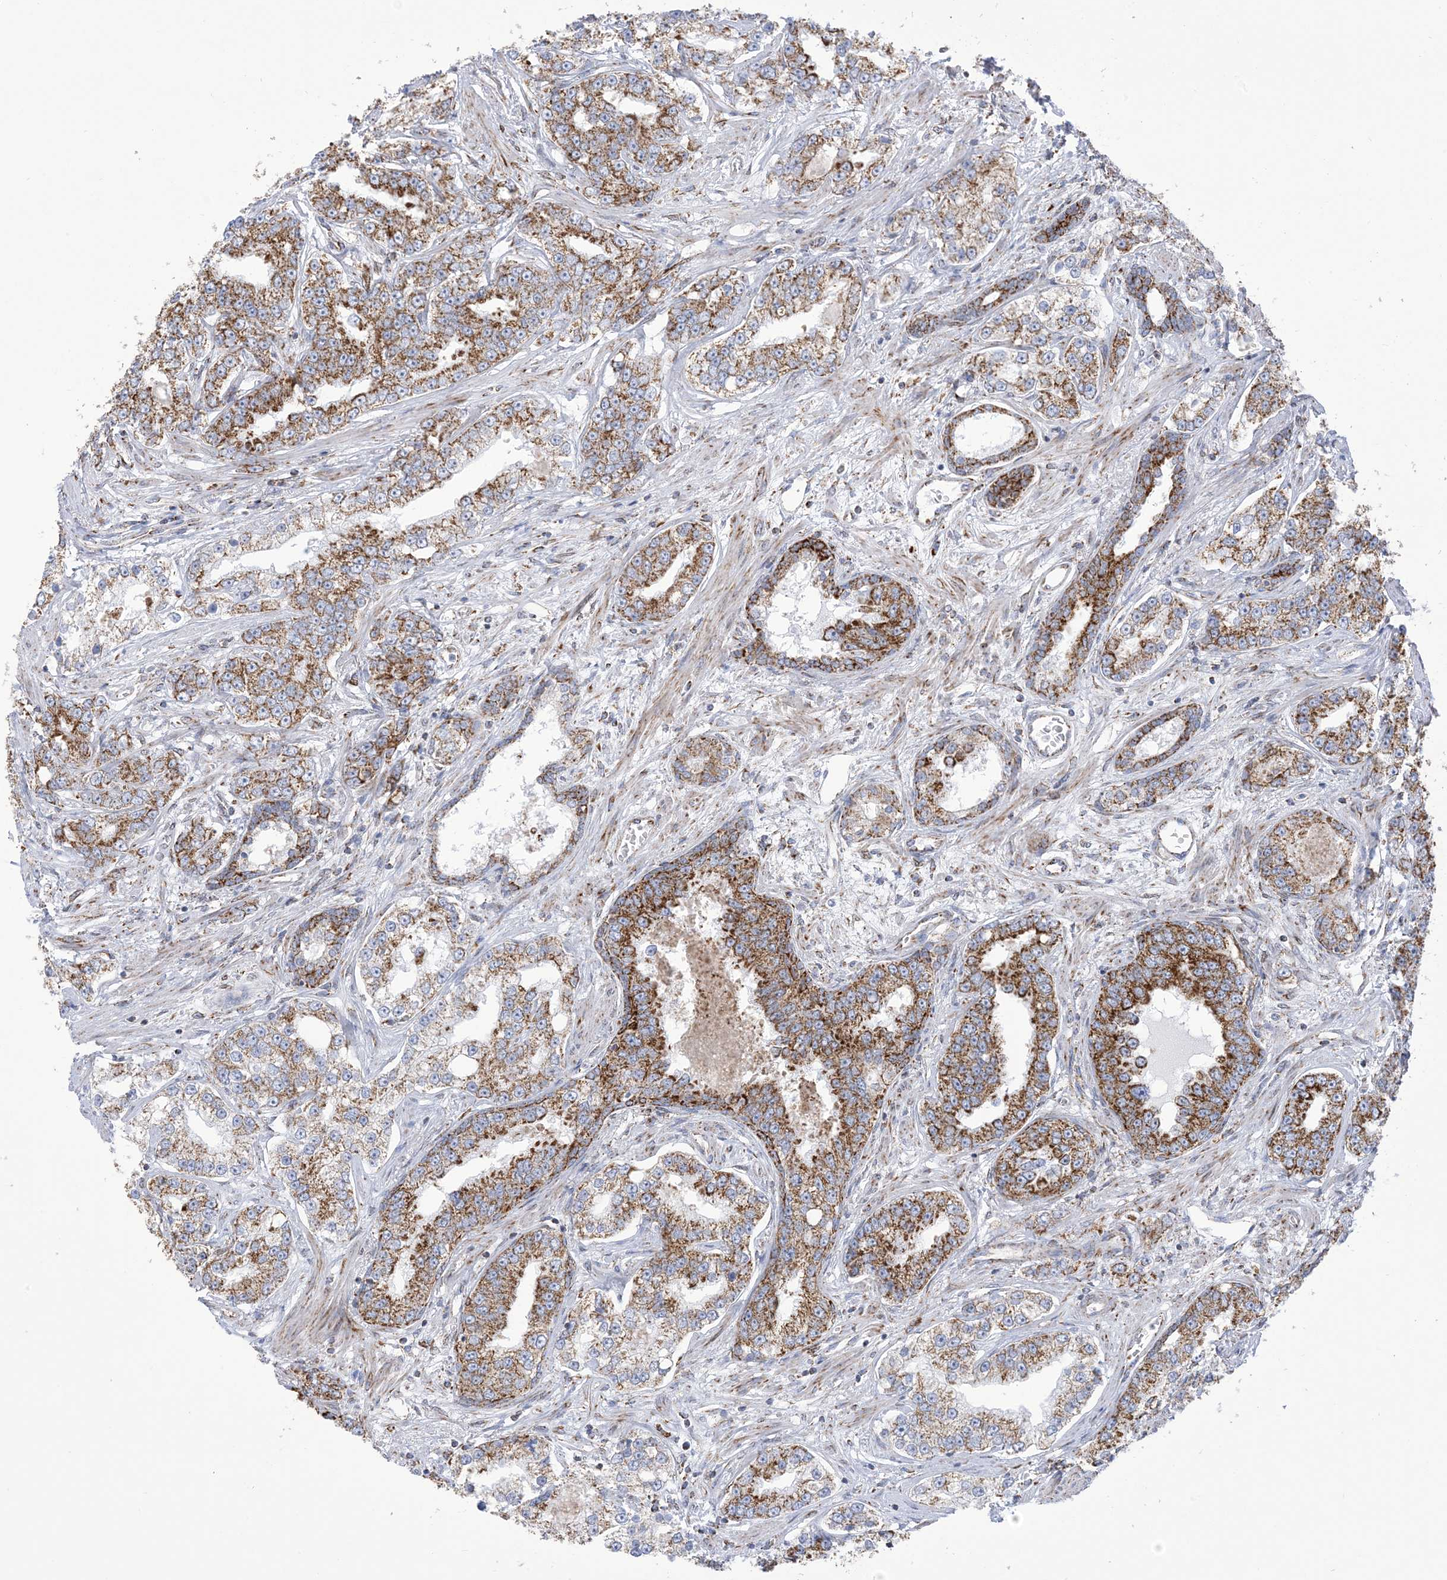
{"staining": {"intensity": "moderate", "quantity": ">75%", "location": "cytoplasmic/membranous"}, "tissue": "prostate cancer", "cell_type": "Tumor cells", "image_type": "cancer", "snomed": [{"axis": "morphology", "description": "Normal tissue, NOS"}, {"axis": "morphology", "description": "Adenocarcinoma, High grade"}, {"axis": "topography", "description": "Prostate"}], "caption": "Brown immunohistochemical staining in prostate high-grade adenocarcinoma displays moderate cytoplasmic/membranous positivity in about >75% of tumor cells.", "gene": "SAMM50", "patient": {"sex": "male", "age": 83}}